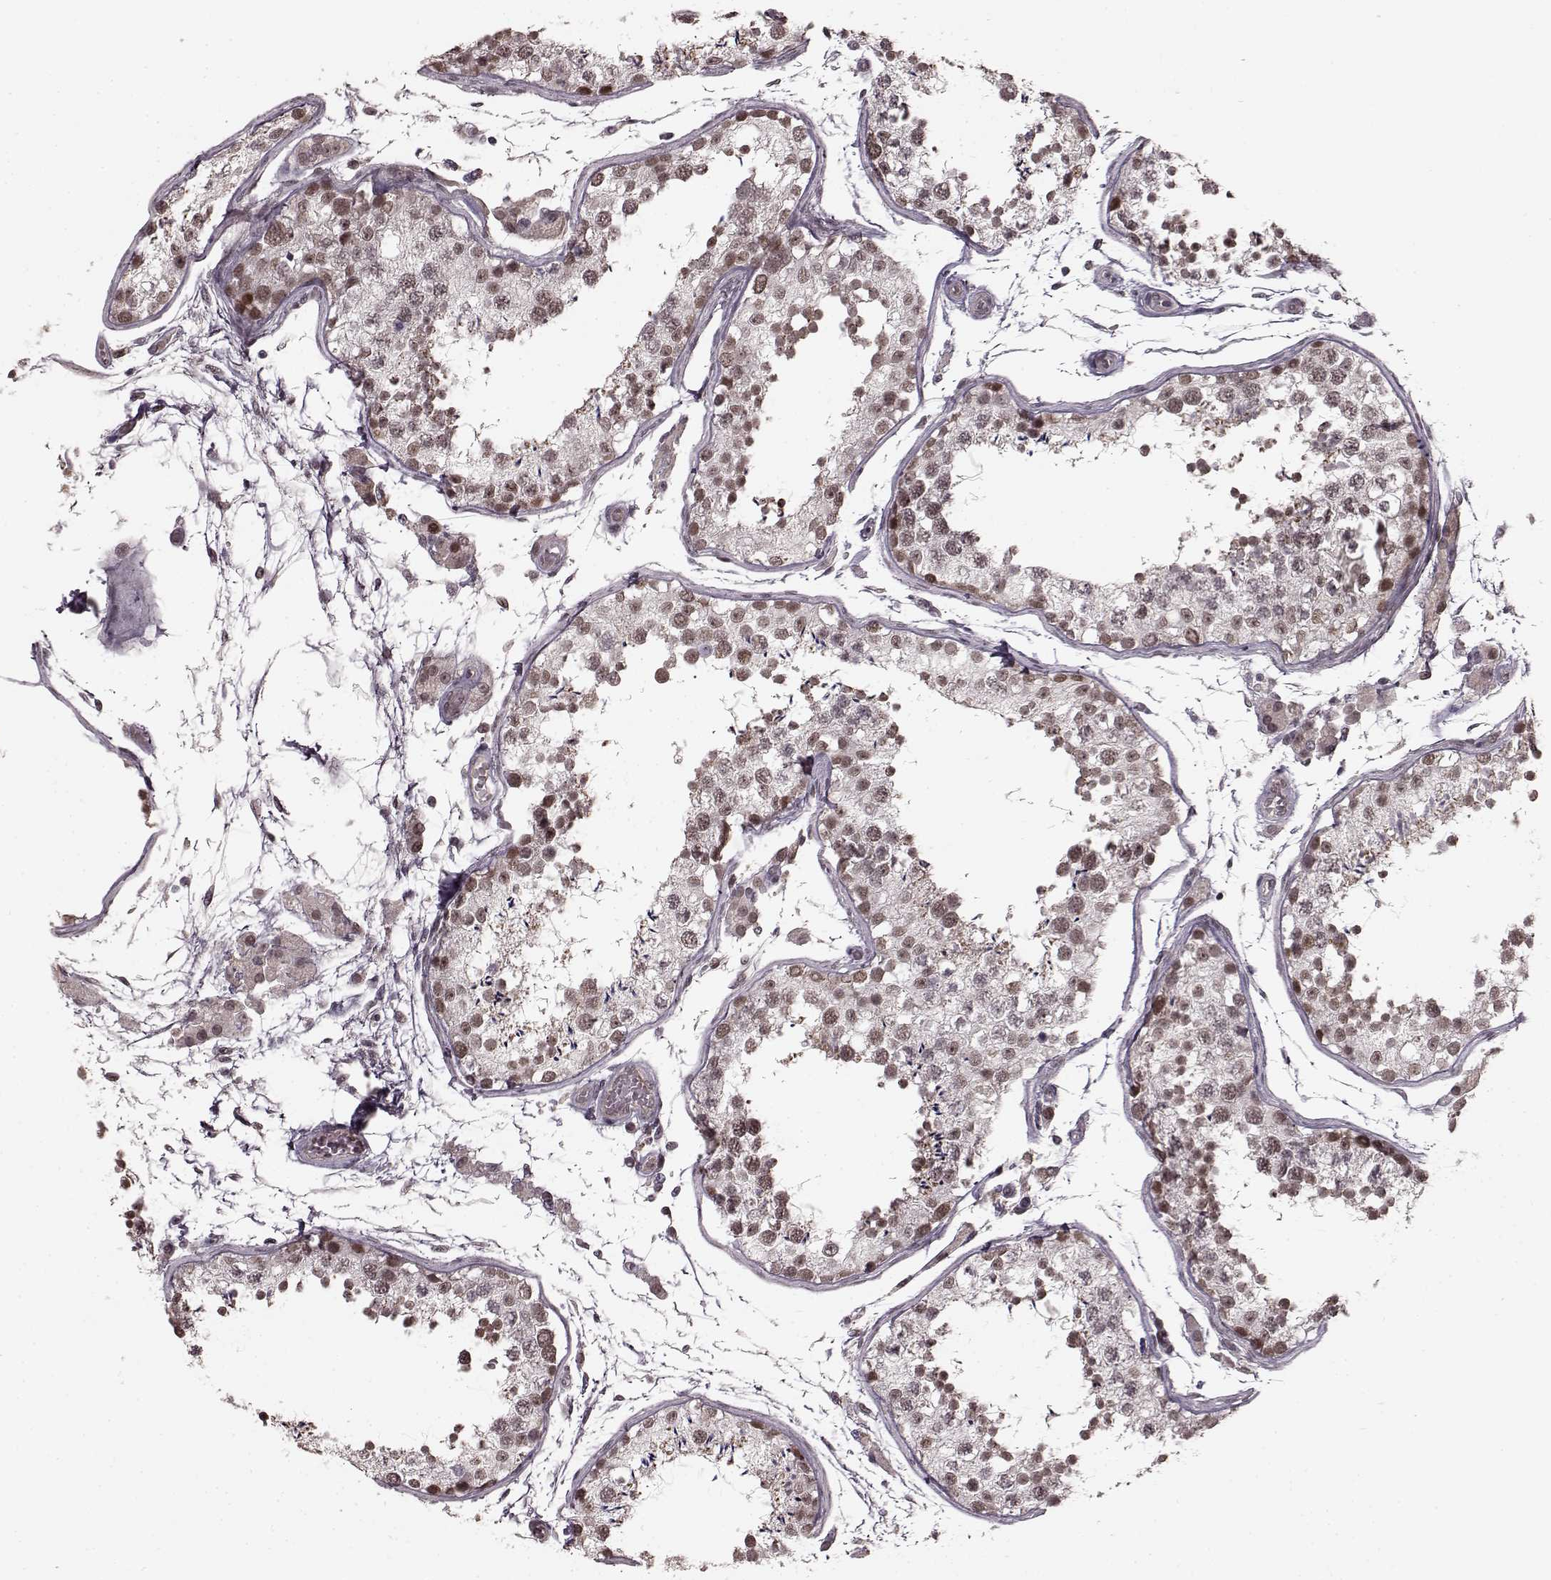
{"staining": {"intensity": "moderate", "quantity": ">75%", "location": "nuclear"}, "tissue": "testis", "cell_type": "Cells in seminiferous ducts", "image_type": "normal", "snomed": [{"axis": "morphology", "description": "Normal tissue, NOS"}, {"axis": "topography", "description": "Testis"}], "caption": "Moderate nuclear positivity is present in approximately >75% of cells in seminiferous ducts in benign testis.", "gene": "PLCB4", "patient": {"sex": "male", "age": 29}}